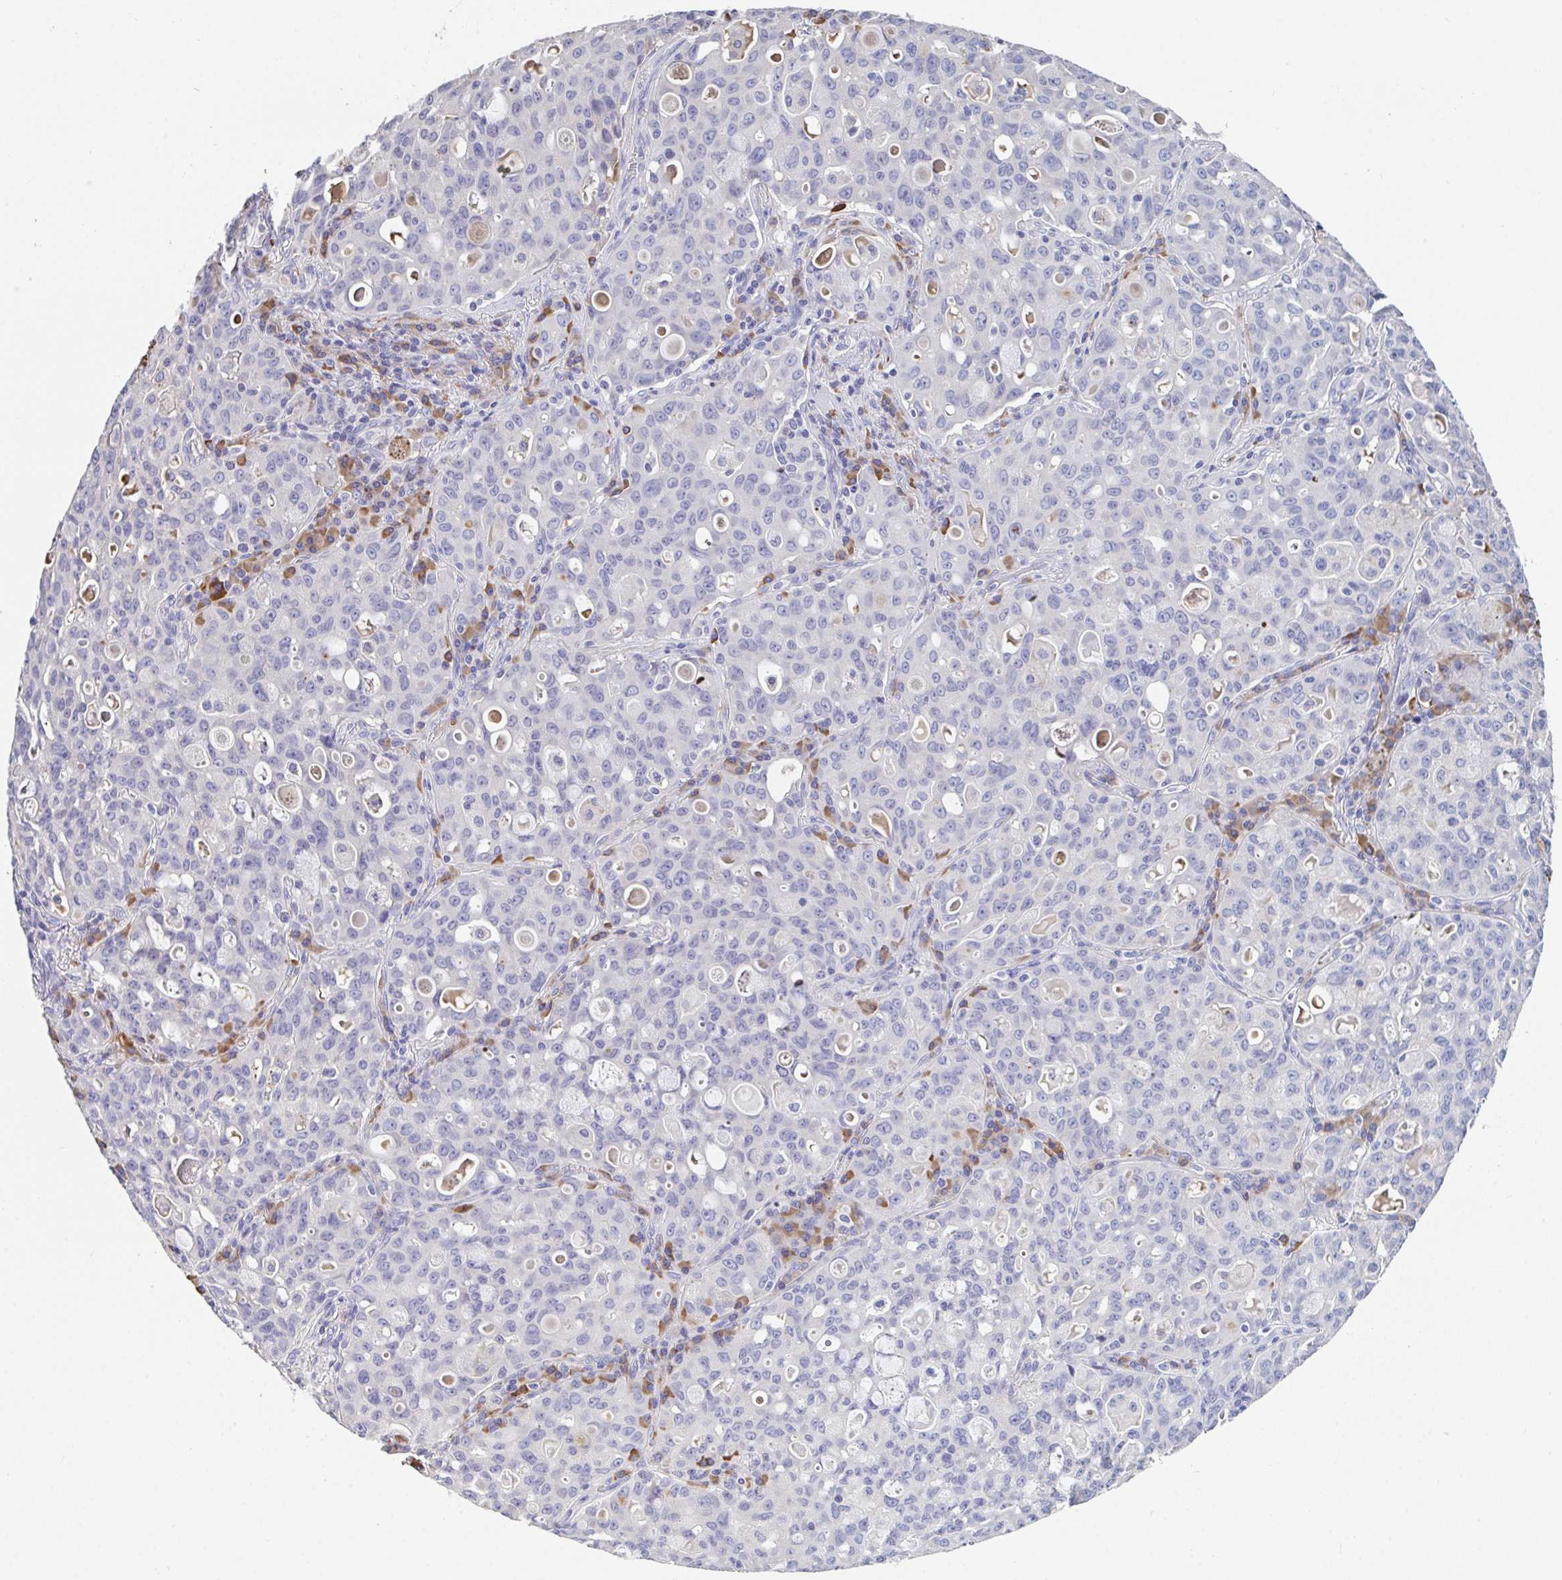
{"staining": {"intensity": "negative", "quantity": "none", "location": "none"}, "tissue": "lung cancer", "cell_type": "Tumor cells", "image_type": "cancer", "snomed": [{"axis": "morphology", "description": "Adenocarcinoma, NOS"}, {"axis": "topography", "description": "Lung"}], "caption": "Immunohistochemical staining of human lung adenocarcinoma displays no significant staining in tumor cells.", "gene": "LRRC58", "patient": {"sex": "female", "age": 44}}